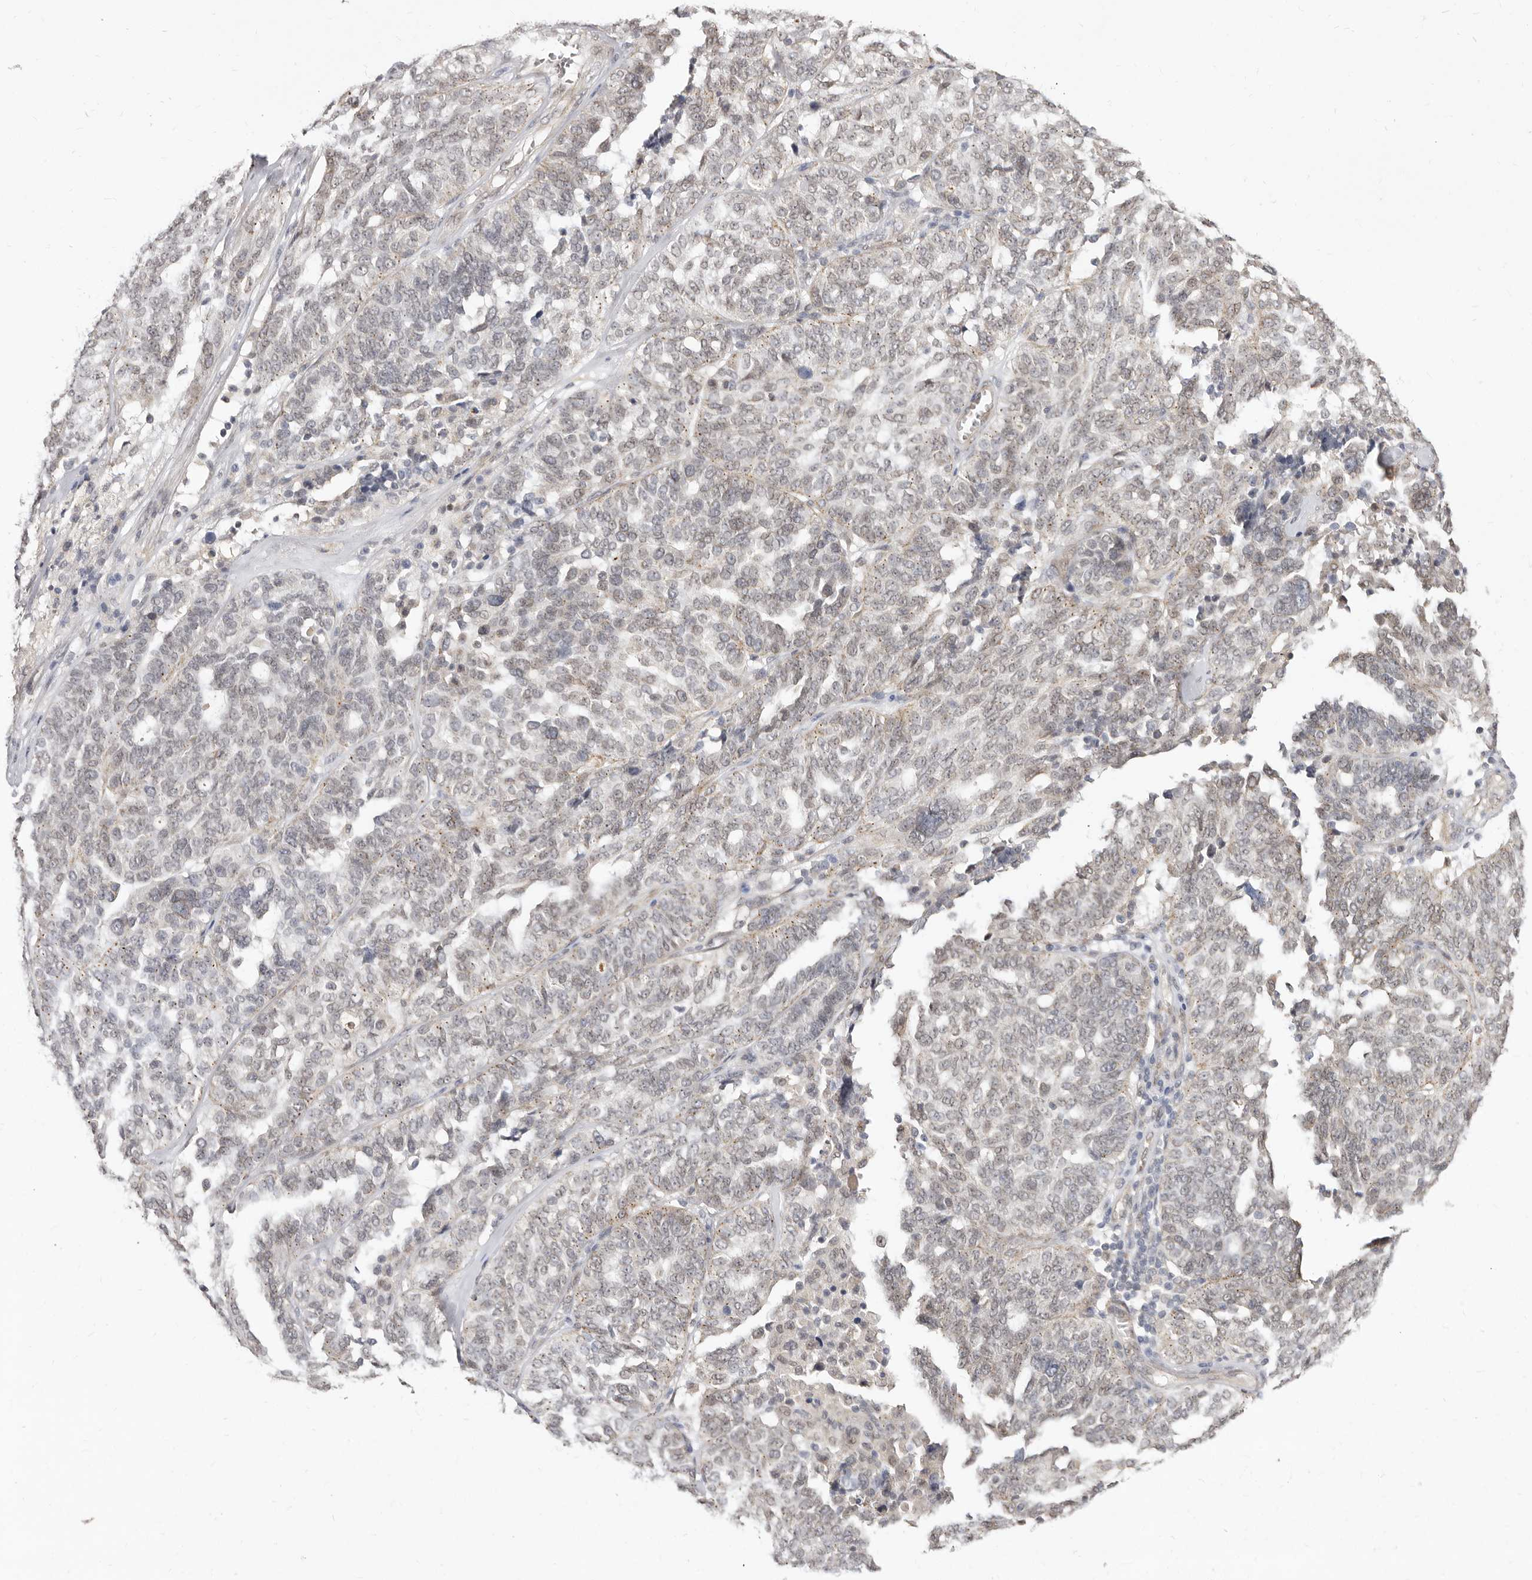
{"staining": {"intensity": "weak", "quantity": "25%-75%", "location": "nuclear"}, "tissue": "ovarian cancer", "cell_type": "Tumor cells", "image_type": "cancer", "snomed": [{"axis": "morphology", "description": "Cystadenocarcinoma, serous, NOS"}, {"axis": "topography", "description": "Ovary"}], "caption": "Immunohistochemical staining of human ovarian cancer reveals low levels of weak nuclear protein positivity in approximately 25%-75% of tumor cells. The protein is stained brown, and the nuclei are stained in blue (DAB IHC with brightfield microscopy, high magnification).", "gene": "LCORL", "patient": {"sex": "female", "age": 59}}